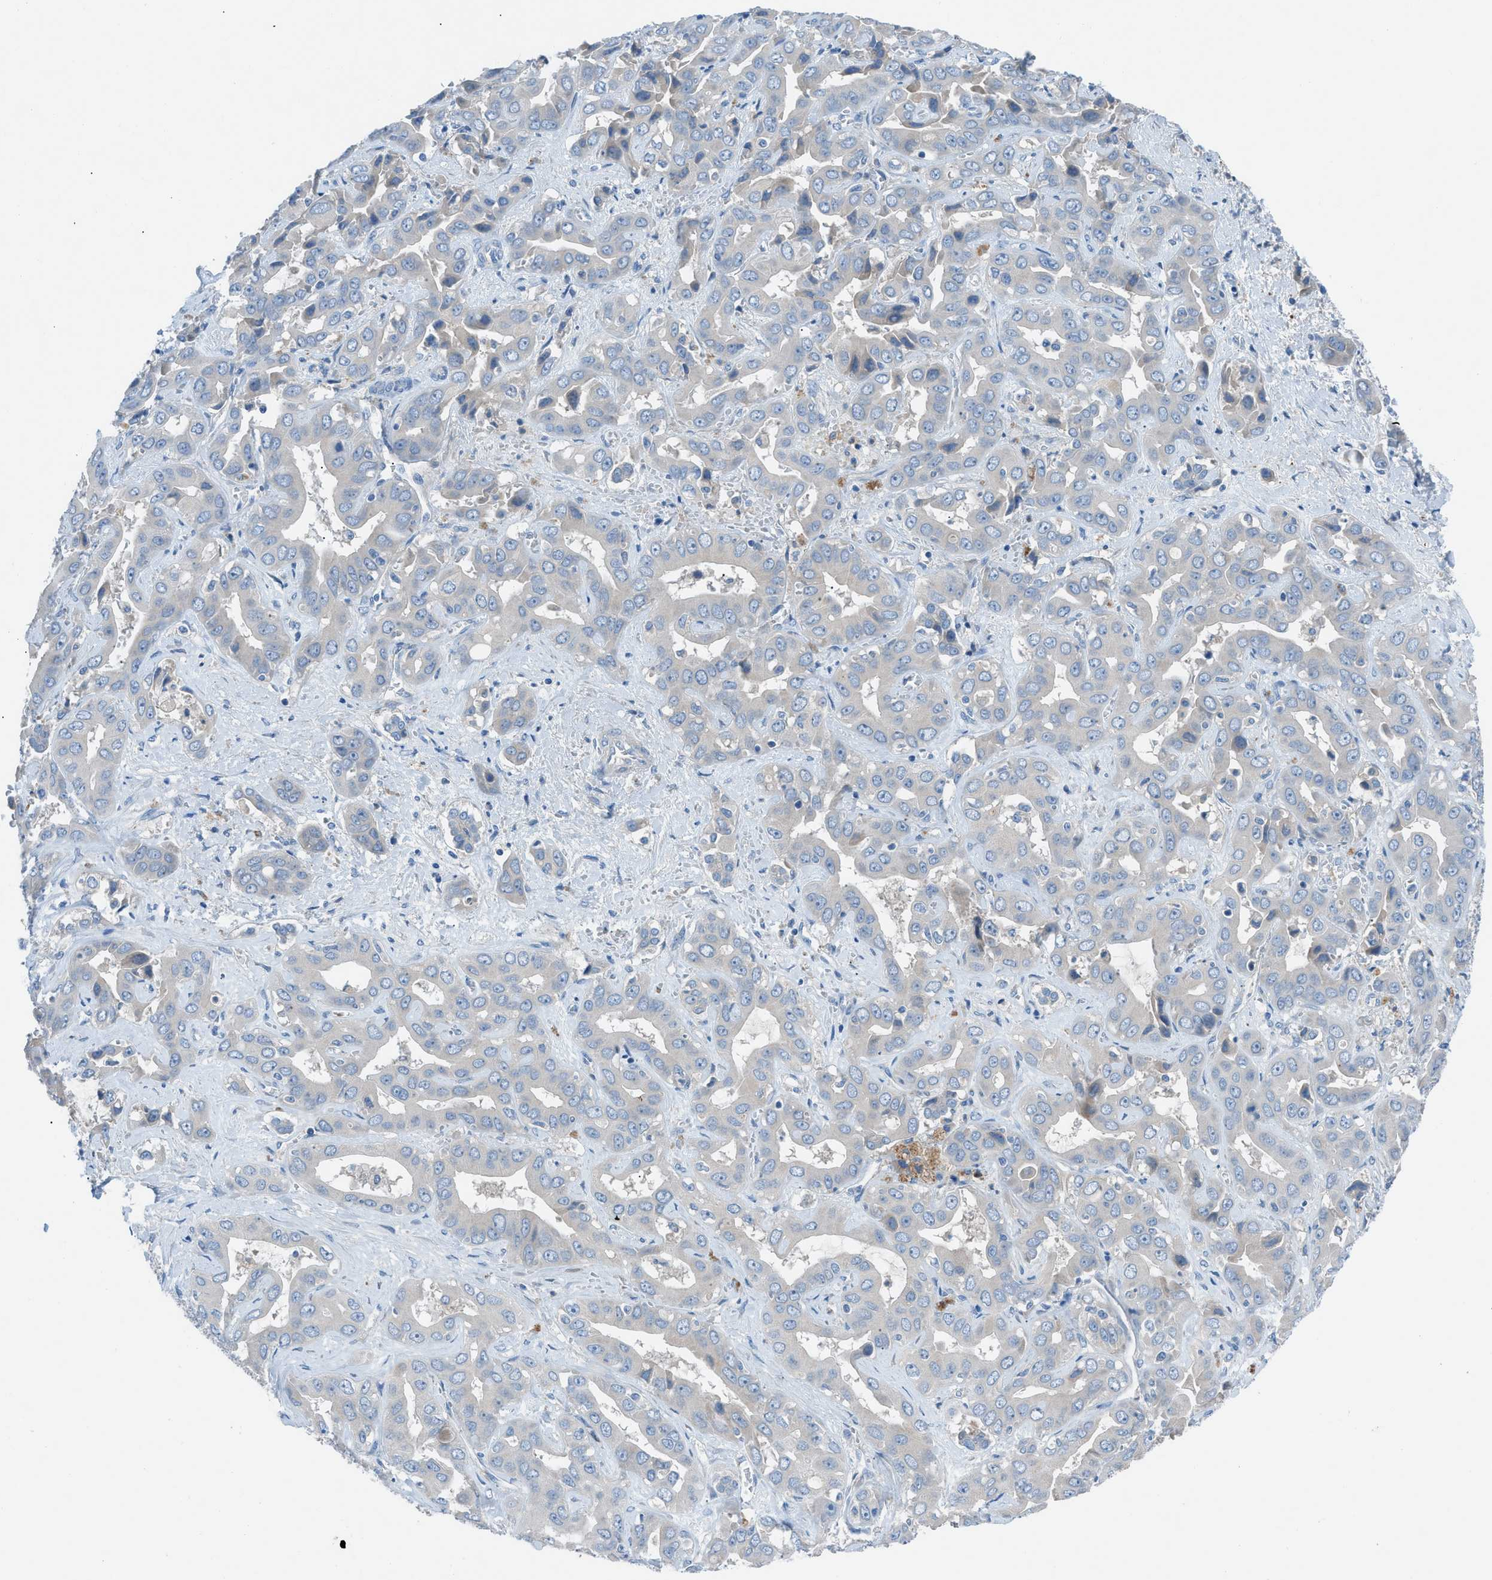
{"staining": {"intensity": "weak", "quantity": "<25%", "location": "cytoplasmic/membranous"}, "tissue": "liver cancer", "cell_type": "Tumor cells", "image_type": "cancer", "snomed": [{"axis": "morphology", "description": "Cholangiocarcinoma"}, {"axis": "topography", "description": "Liver"}], "caption": "A high-resolution photomicrograph shows IHC staining of liver cancer (cholangiocarcinoma), which exhibits no significant expression in tumor cells.", "gene": "C5AR2", "patient": {"sex": "female", "age": 52}}